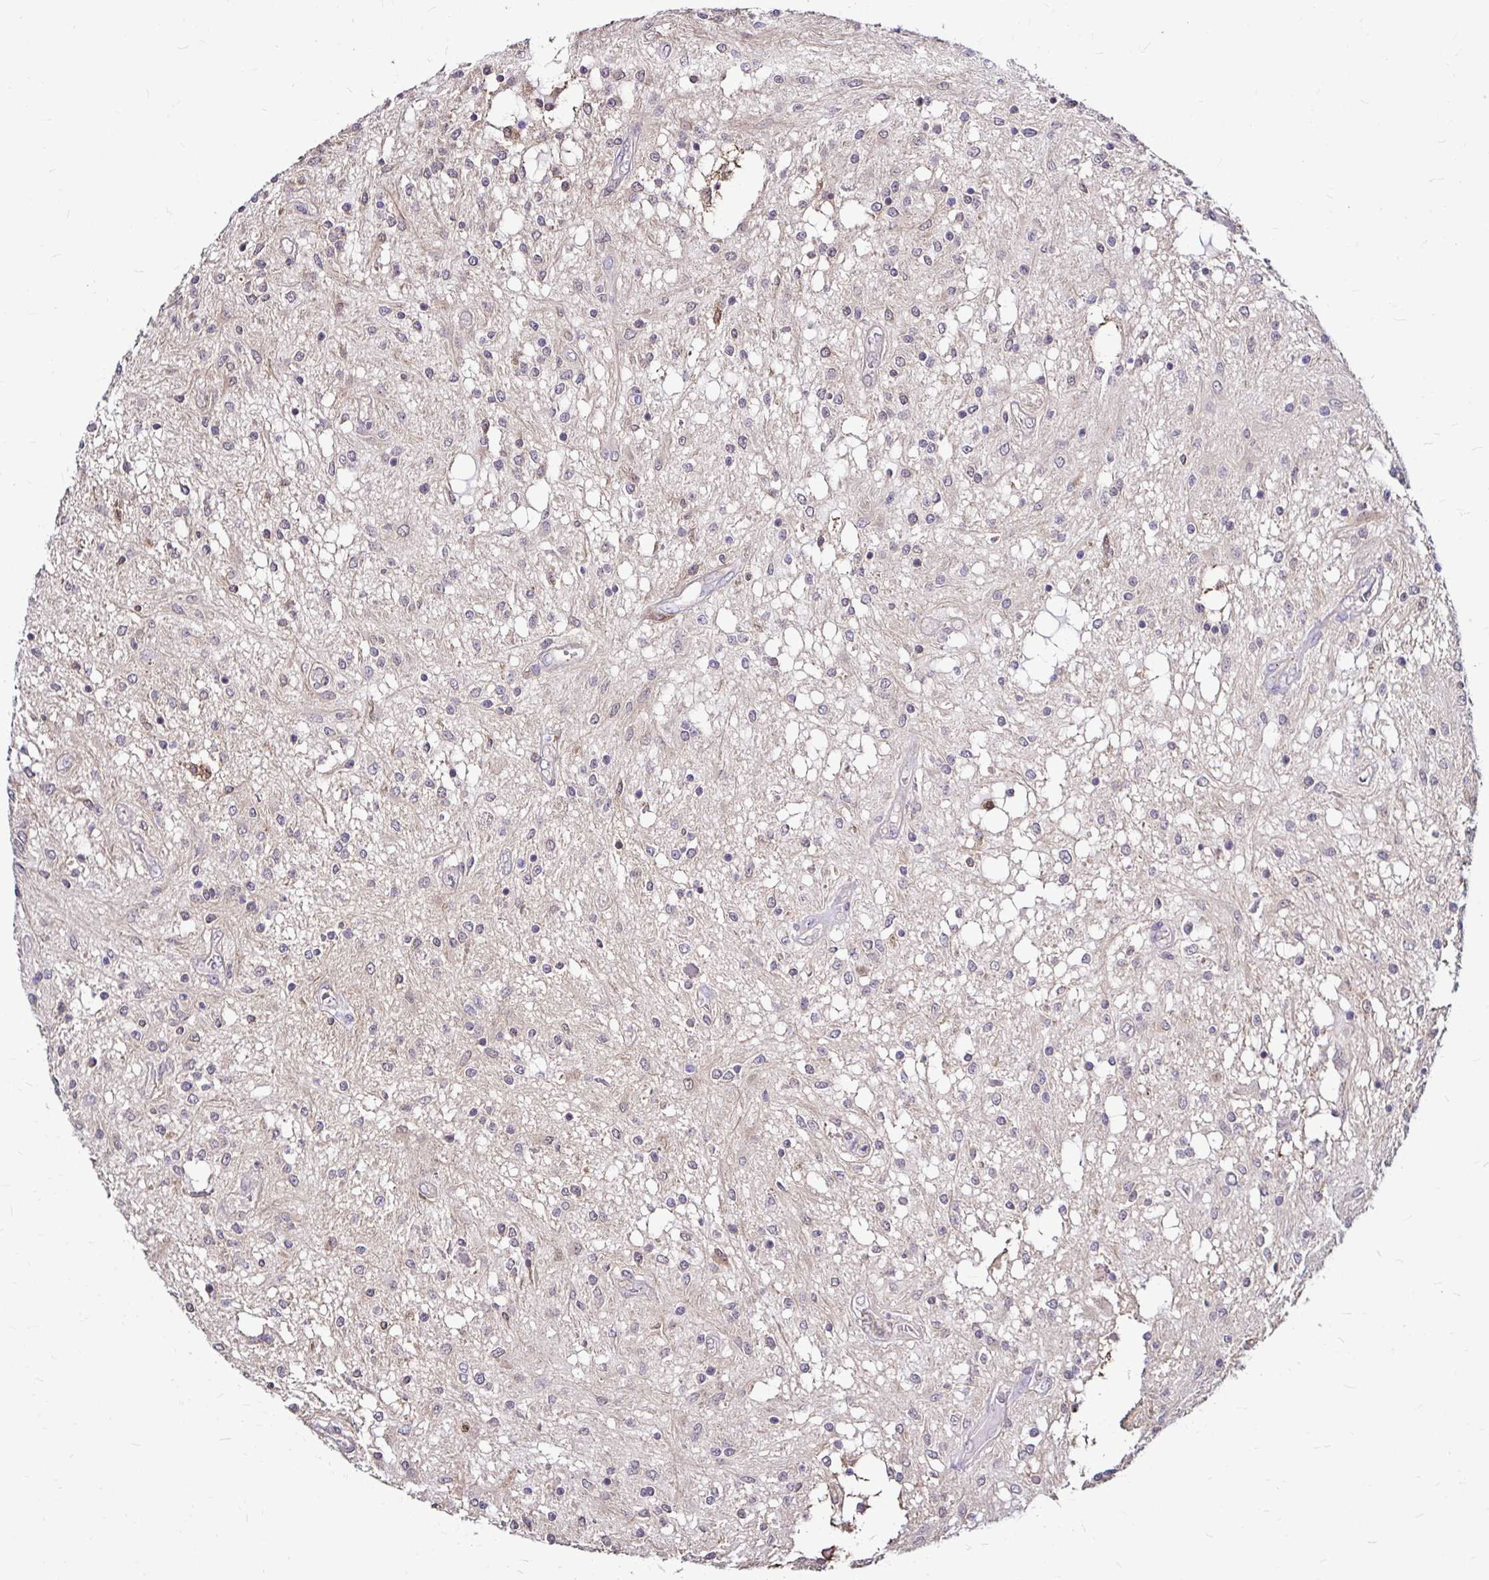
{"staining": {"intensity": "negative", "quantity": "none", "location": "none"}, "tissue": "glioma", "cell_type": "Tumor cells", "image_type": "cancer", "snomed": [{"axis": "morphology", "description": "Glioma, malignant, Low grade"}, {"axis": "topography", "description": "Cerebellum"}], "caption": "This is an immunohistochemistry histopathology image of human low-grade glioma (malignant). There is no expression in tumor cells.", "gene": "IDH1", "patient": {"sex": "female", "age": 14}}